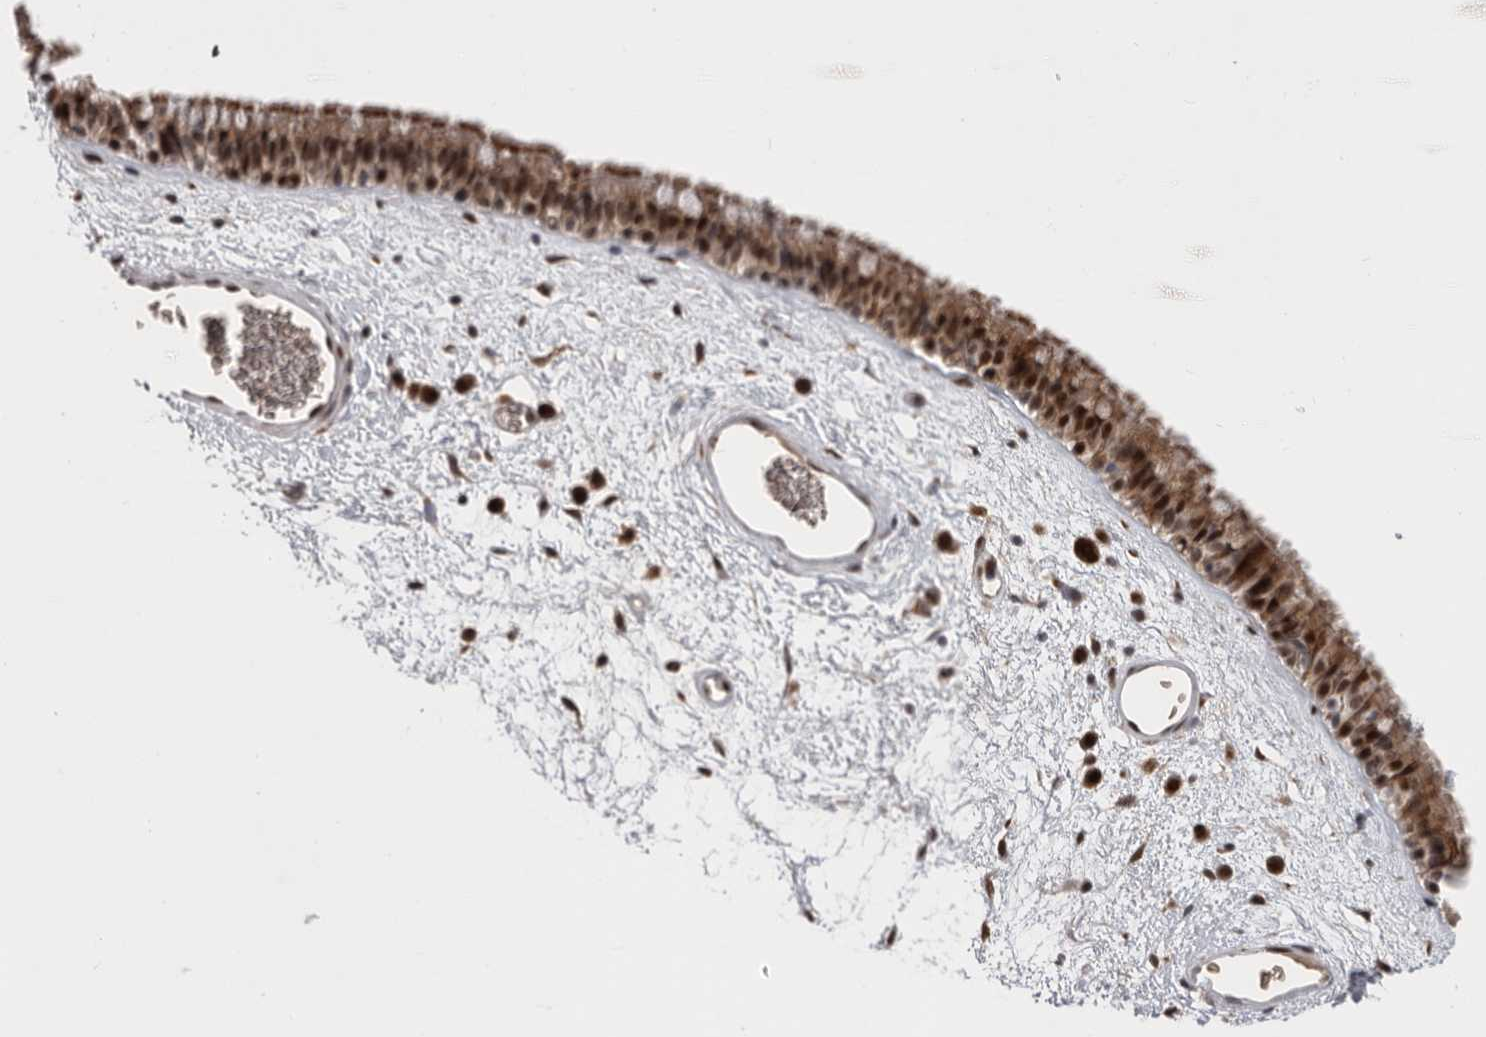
{"staining": {"intensity": "moderate", "quantity": ">75%", "location": "cytoplasmic/membranous,nuclear"}, "tissue": "nasopharynx", "cell_type": "Respiratory epithelial cells", "image_type": "normal", "snomed": [{"axis": "morphology", "description": "Normal tissue, NOS"}, {"axis": "morphology", "description": "Inflammation, NOS"}, {"axis": "topography", "description": "Nasopharynx"}], "caption": "Protein staining demonstrates moderate cytoplasmic/membranous,nuclear expression in about >75% of respiratory epithelial cells in normal nasopharynx. Immunohistochemistry (ihc) stains the protein of interest in brown and the nuclei are stained blue.", "gene": "PCMTD1", "patient": {"sex": "male", "age": 48}}